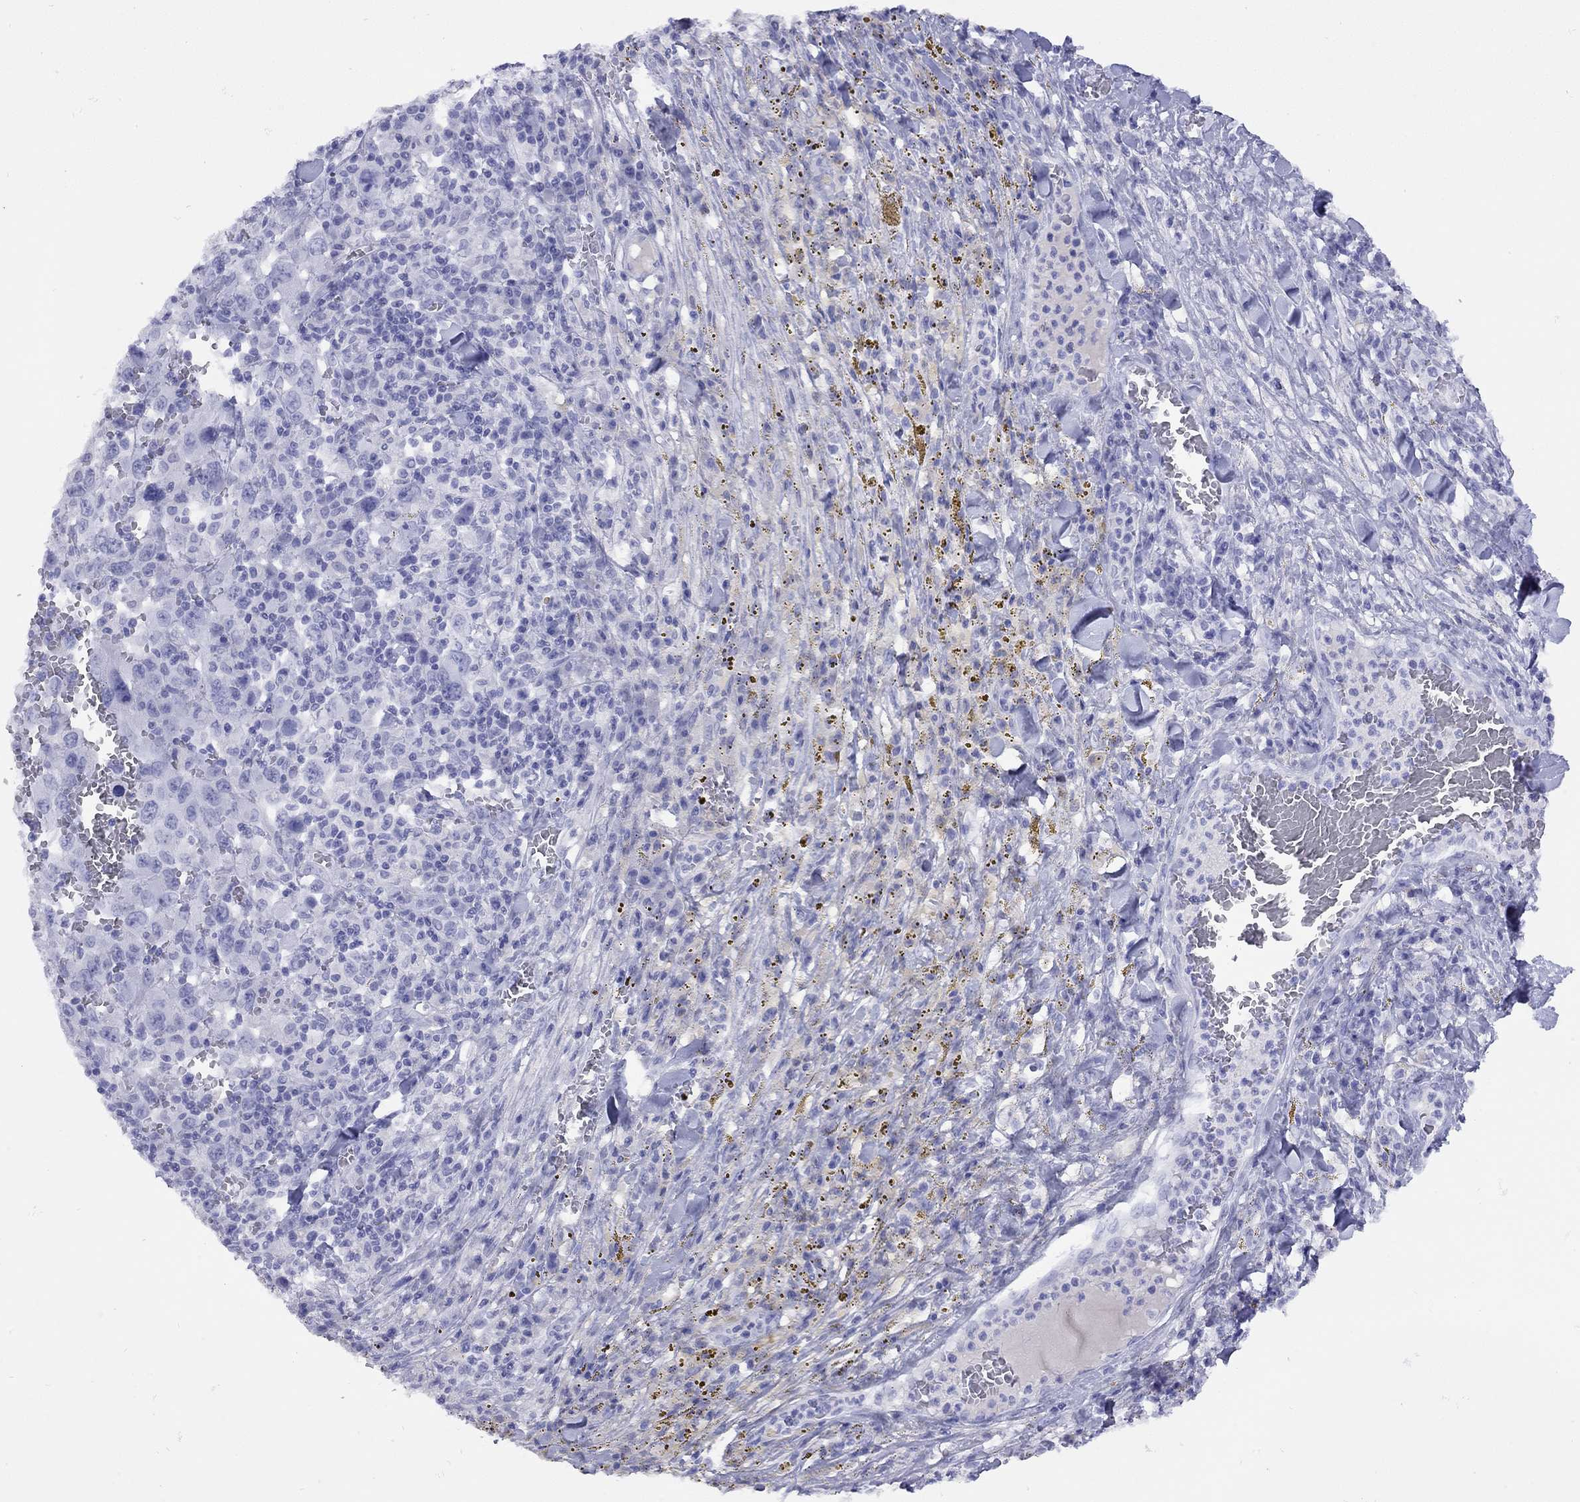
{"staining": {"intensity": "negative", "quantity": "none", "location": "none"}, "tissue": "melanoma", "cell_type": "Tumor cells", "image_type": "cancer", "snomed": [{"axis": "morphology", "description": "Malignant melanoma, NOS"}, {"axis": "topography", "description": "Skin"}], "caption": "High magnification brightfield microscopy of melanoma stained with DAB (3,3'-diaminobenzidine) (brown) and counterstained with hematoxylin (blue): tumor cells show no significant staining. The staining is performed using DAB (3,3'-diaminobenzidine) brown chromogen with nuclei counter-stained in using hematoxylin.", "gene": "GRIA2", "patient": {"sex": "female", "age": 91}}